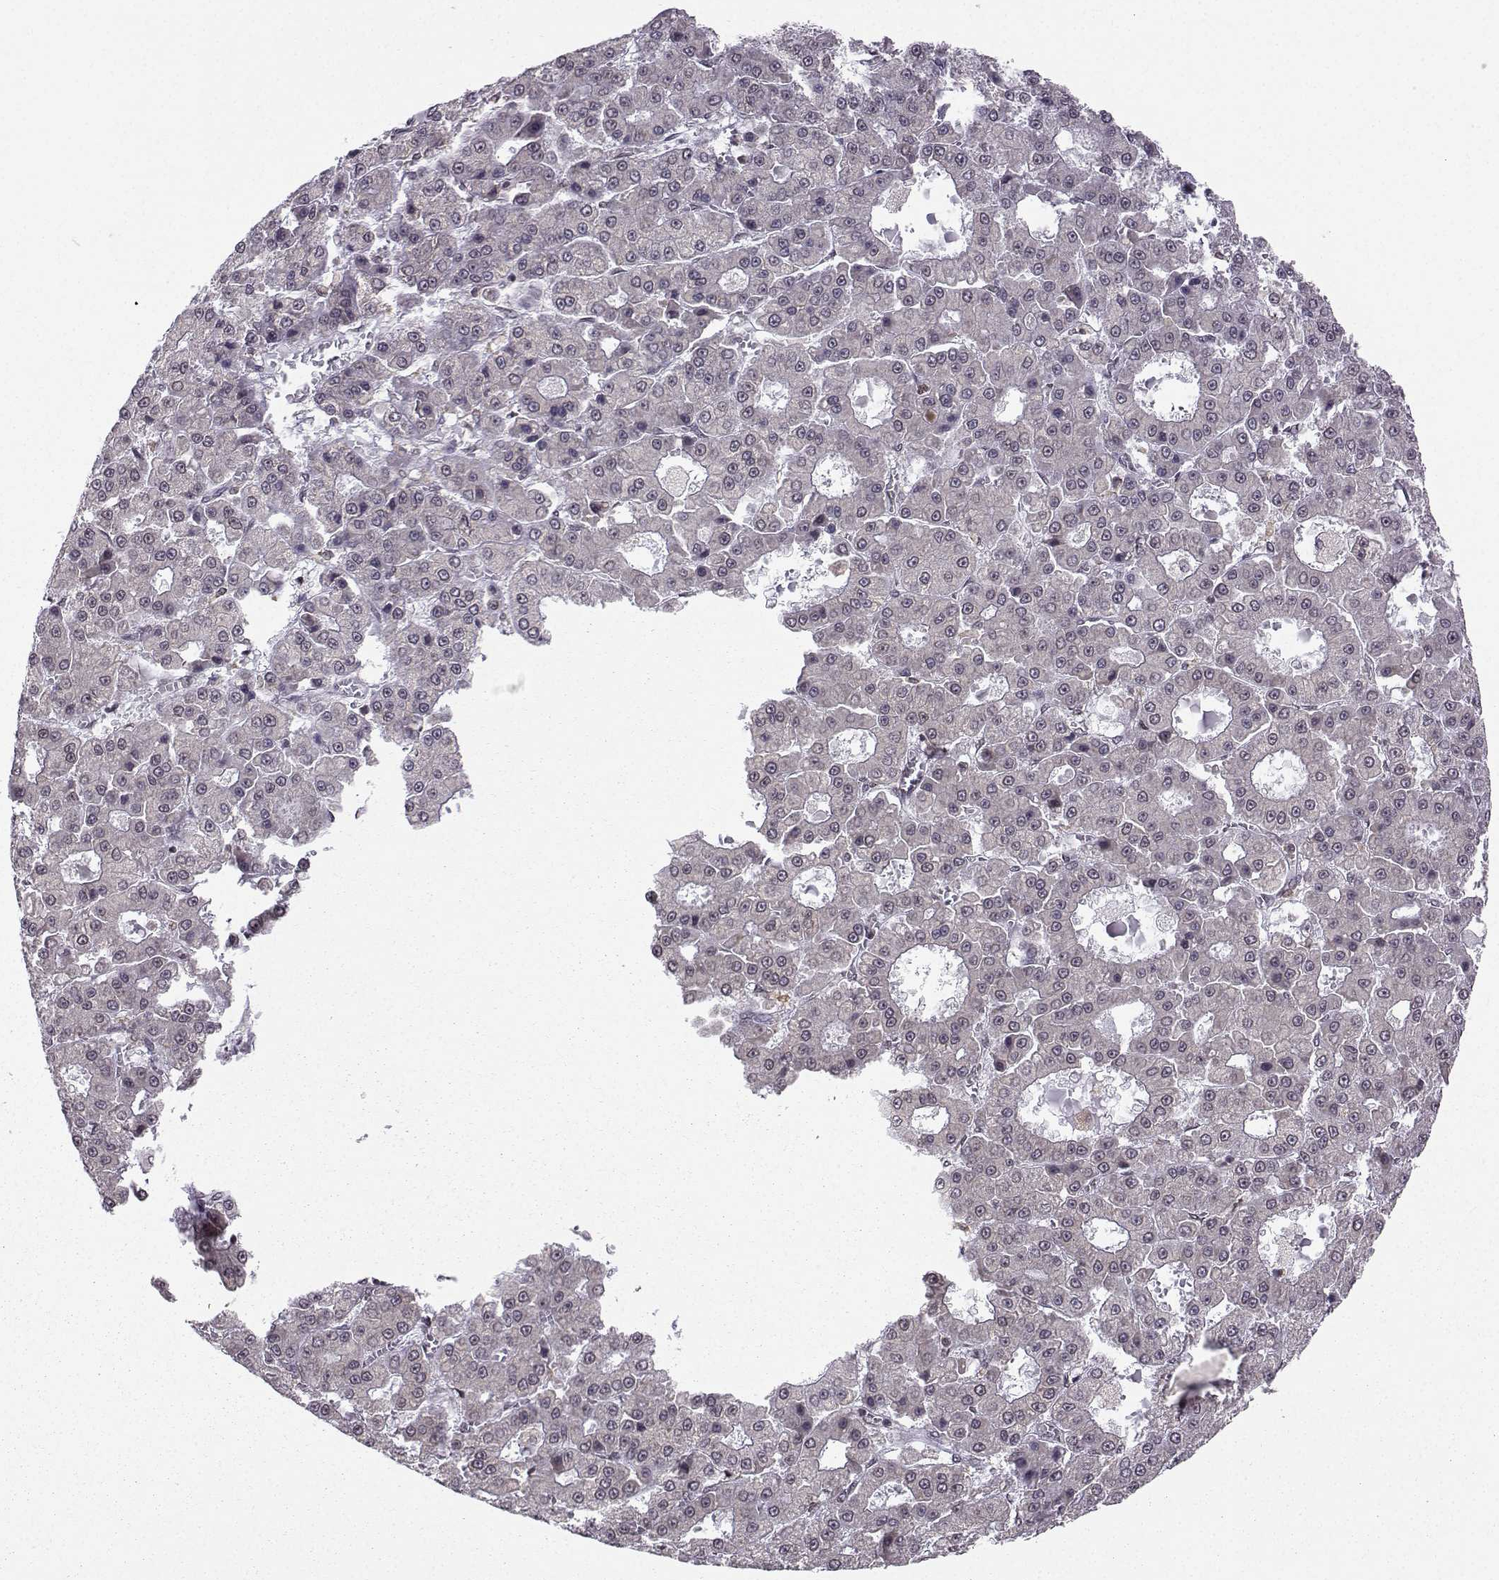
{"staining": {"intensity": "negative", "quantity": "none", "location": "none"}, "tissue": "liver cancer", "cell_type": "Tumor cells", "image_type": "cancer", "snomed": [{"axis": "morphology", "description": "Carcinoma, Hepatocellular, NOS"}, {"axis": "topography", "description": "Liver"}], "caption": "Tumor cells show no significant protein expression in hepatocellular carcinoma (liver).", "gene": "EZH1", "patient": {"sex": "male", "age": 70}}